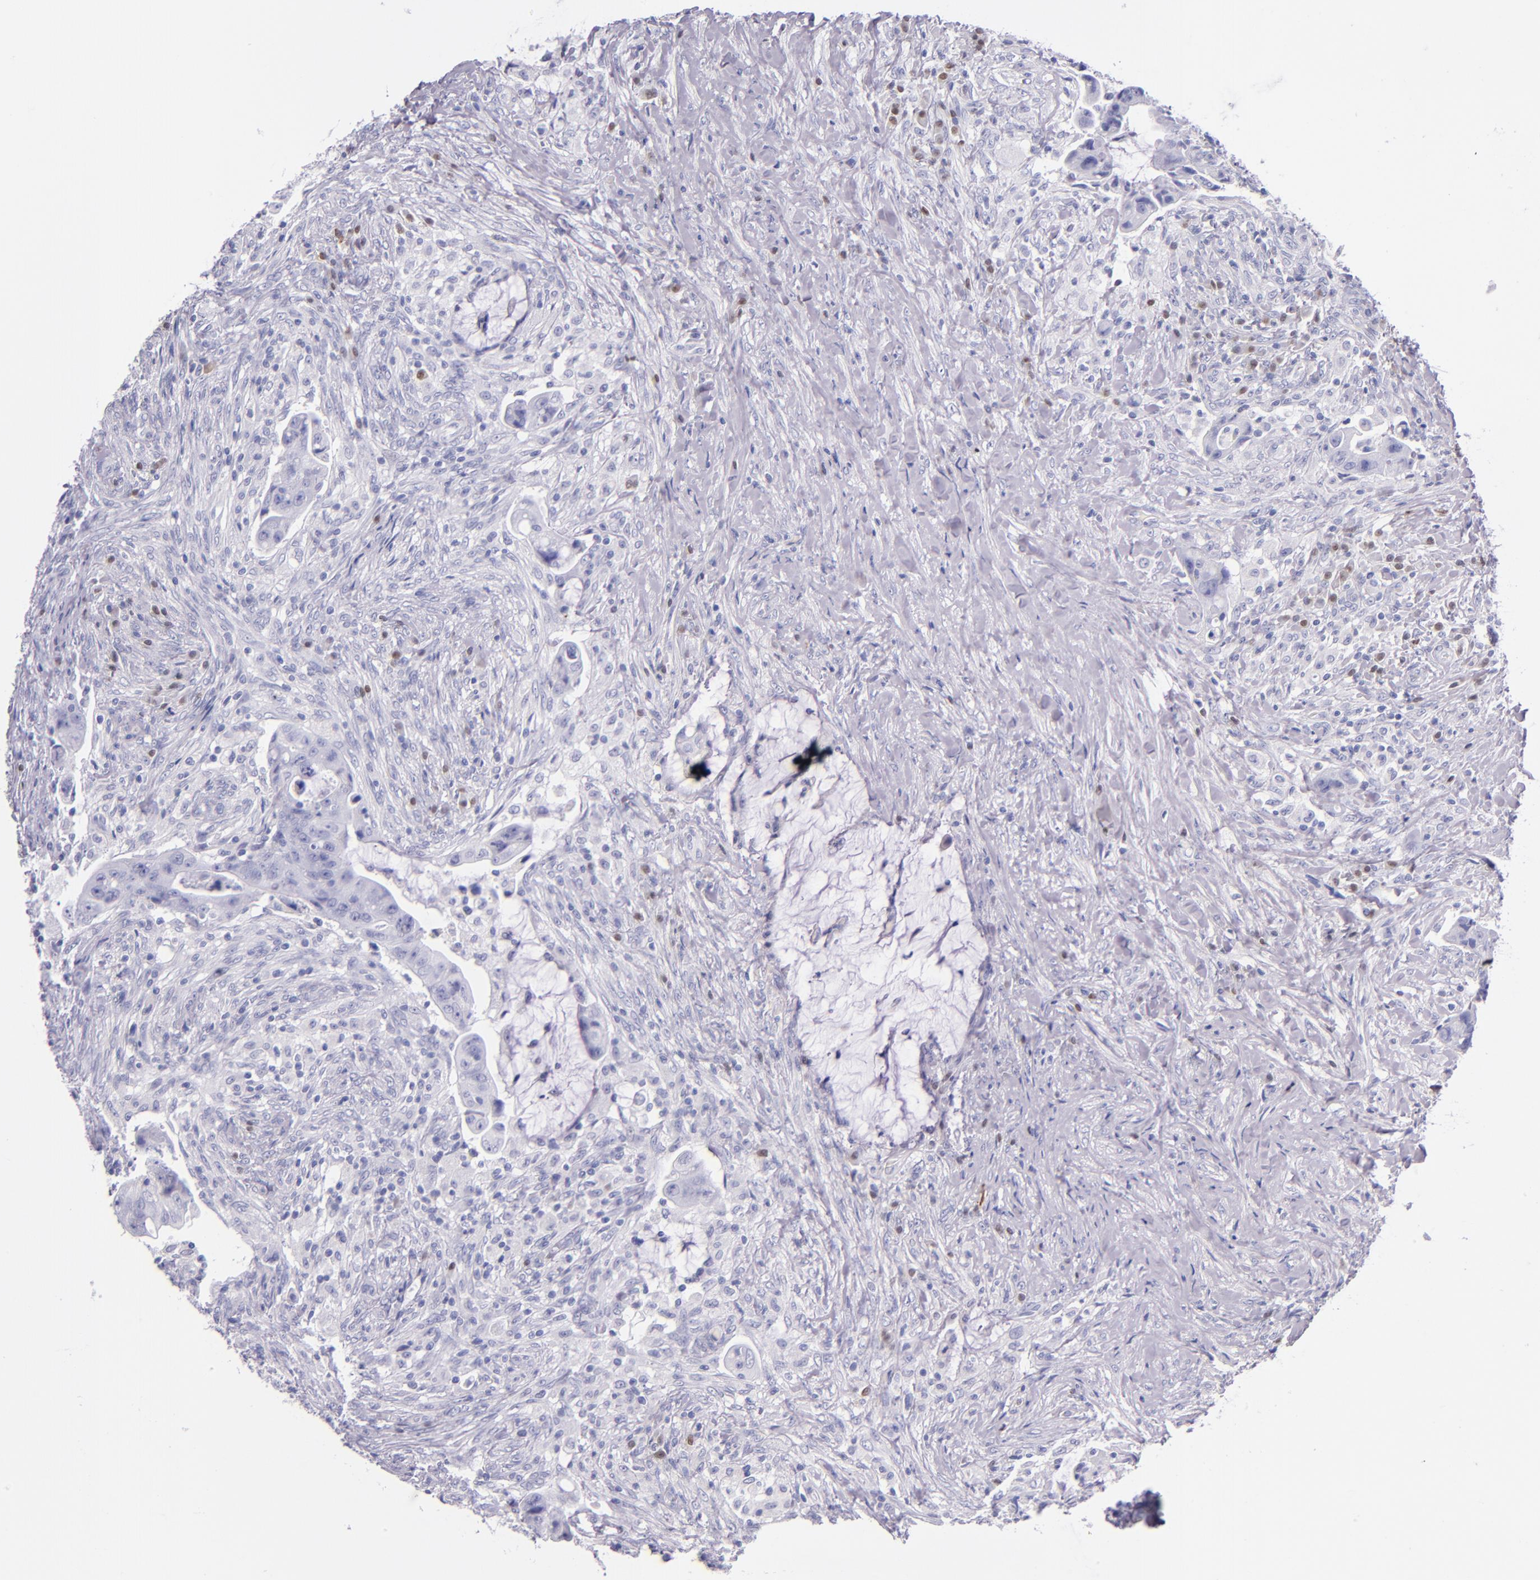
{"staining": {"intensity": "negative", "quantity": "none", "location": "none"}, "tissue": "colorectal cancer", "cell_type": "Tumor cells", "image_type": "cancer", "snomed": [{"axis": "morphology", "description": "Adenocarcinoma, NOS"}, {"axis": "topography", "description": "Rectum"}], "caption": "A high-resolution micrograph shows IHC staining of adenocarcinoma (colorectal), which exhibits no significant expression in tumor cells.", "gene": "IRF4", "patient": {"sex": "female", "age": 71}}